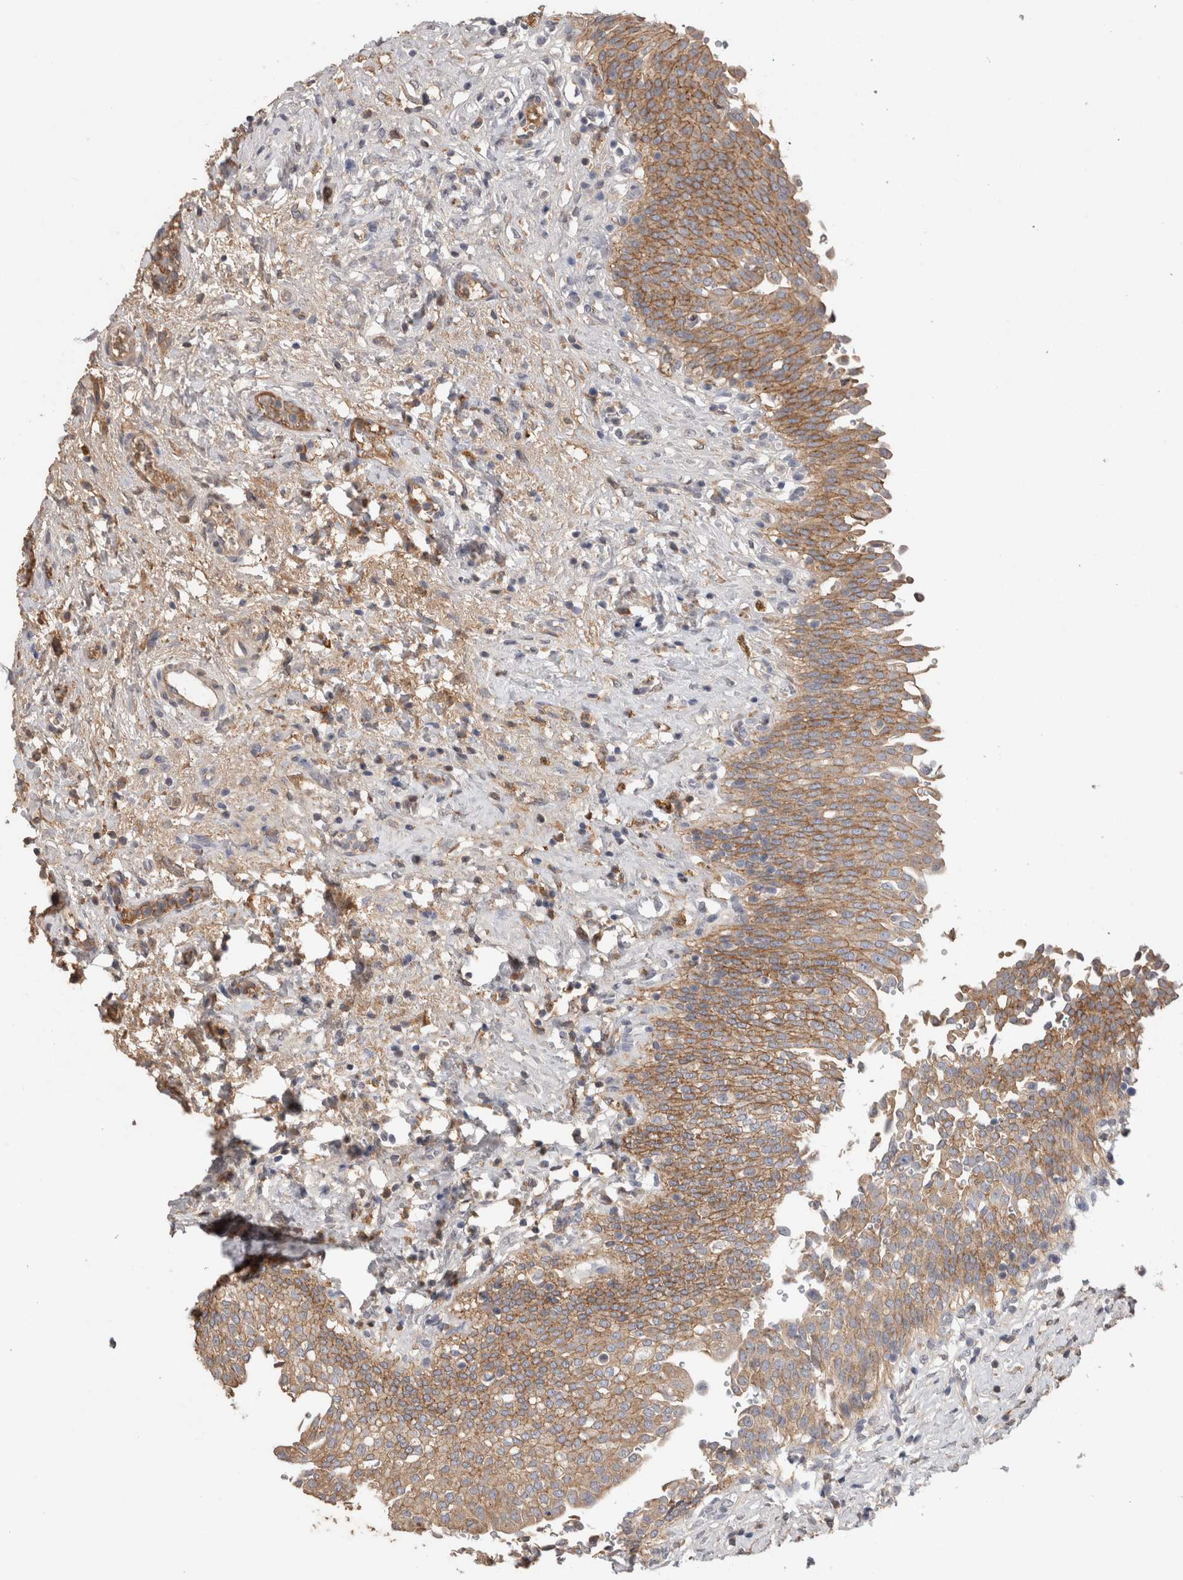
{"staining": {"intensity": "strong", "quantity": ">75%", "location": "cytoplasmic/membranous"}, "tissue": "urinary bladder", "cell_type": "Urothelial cells", "image_type": "normal", "snomed": [{"axis": "morphology", "description": "Urothelial carcinoma, High grade"}, {"axis": "topography", "description": "Urinary bladder"}], "caption": "Immunohistochemistry photomicrograph of normal urinary bladder stained for a protein (brown), which reveals high levels of strong cytoplasmic/membranous staining in approximately >75% of urothelial cells.", "gene": "PPP3CC", "patient": {"sex": "male", "age": 46}}